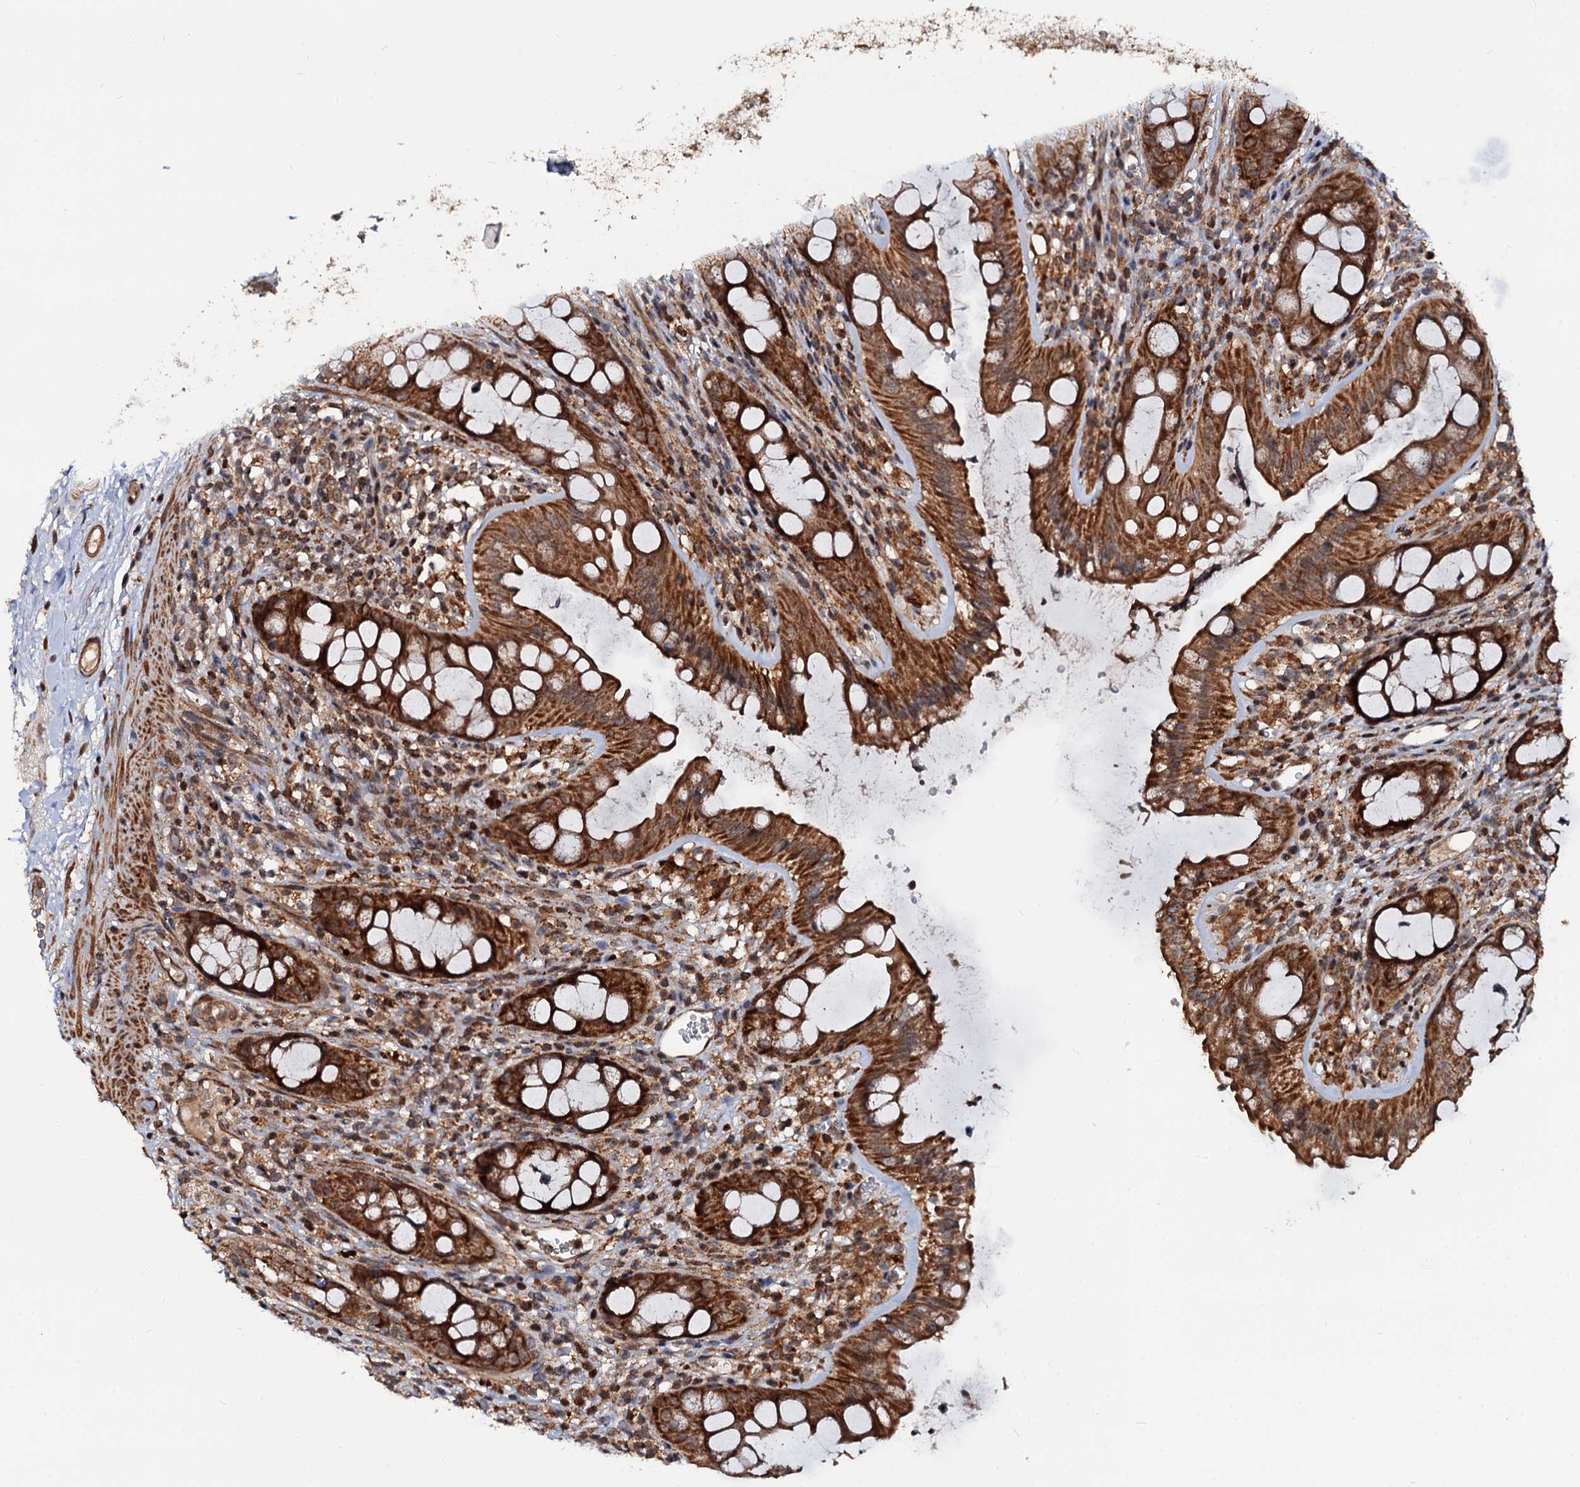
{"staining": {"intensity": "strong", "quantity": ">75%", "location": "cytoplasmic/membranous"}, "tissue": "rectum", "cell_type": "Glandular cells", "image_type": "normal", "snomed": [{"axis": "morphology", "description": "Normal tissue, NOS"}, {"axis": "topography", "description": "Rectum"}], "caption": "Protein expression analysis of normal human rectum reveals strong cytoplasmic/membranous staining in approximately >75% of glandular cells.", "gene": "CEP76", "patient": {"sex": "female", "age": 57}}